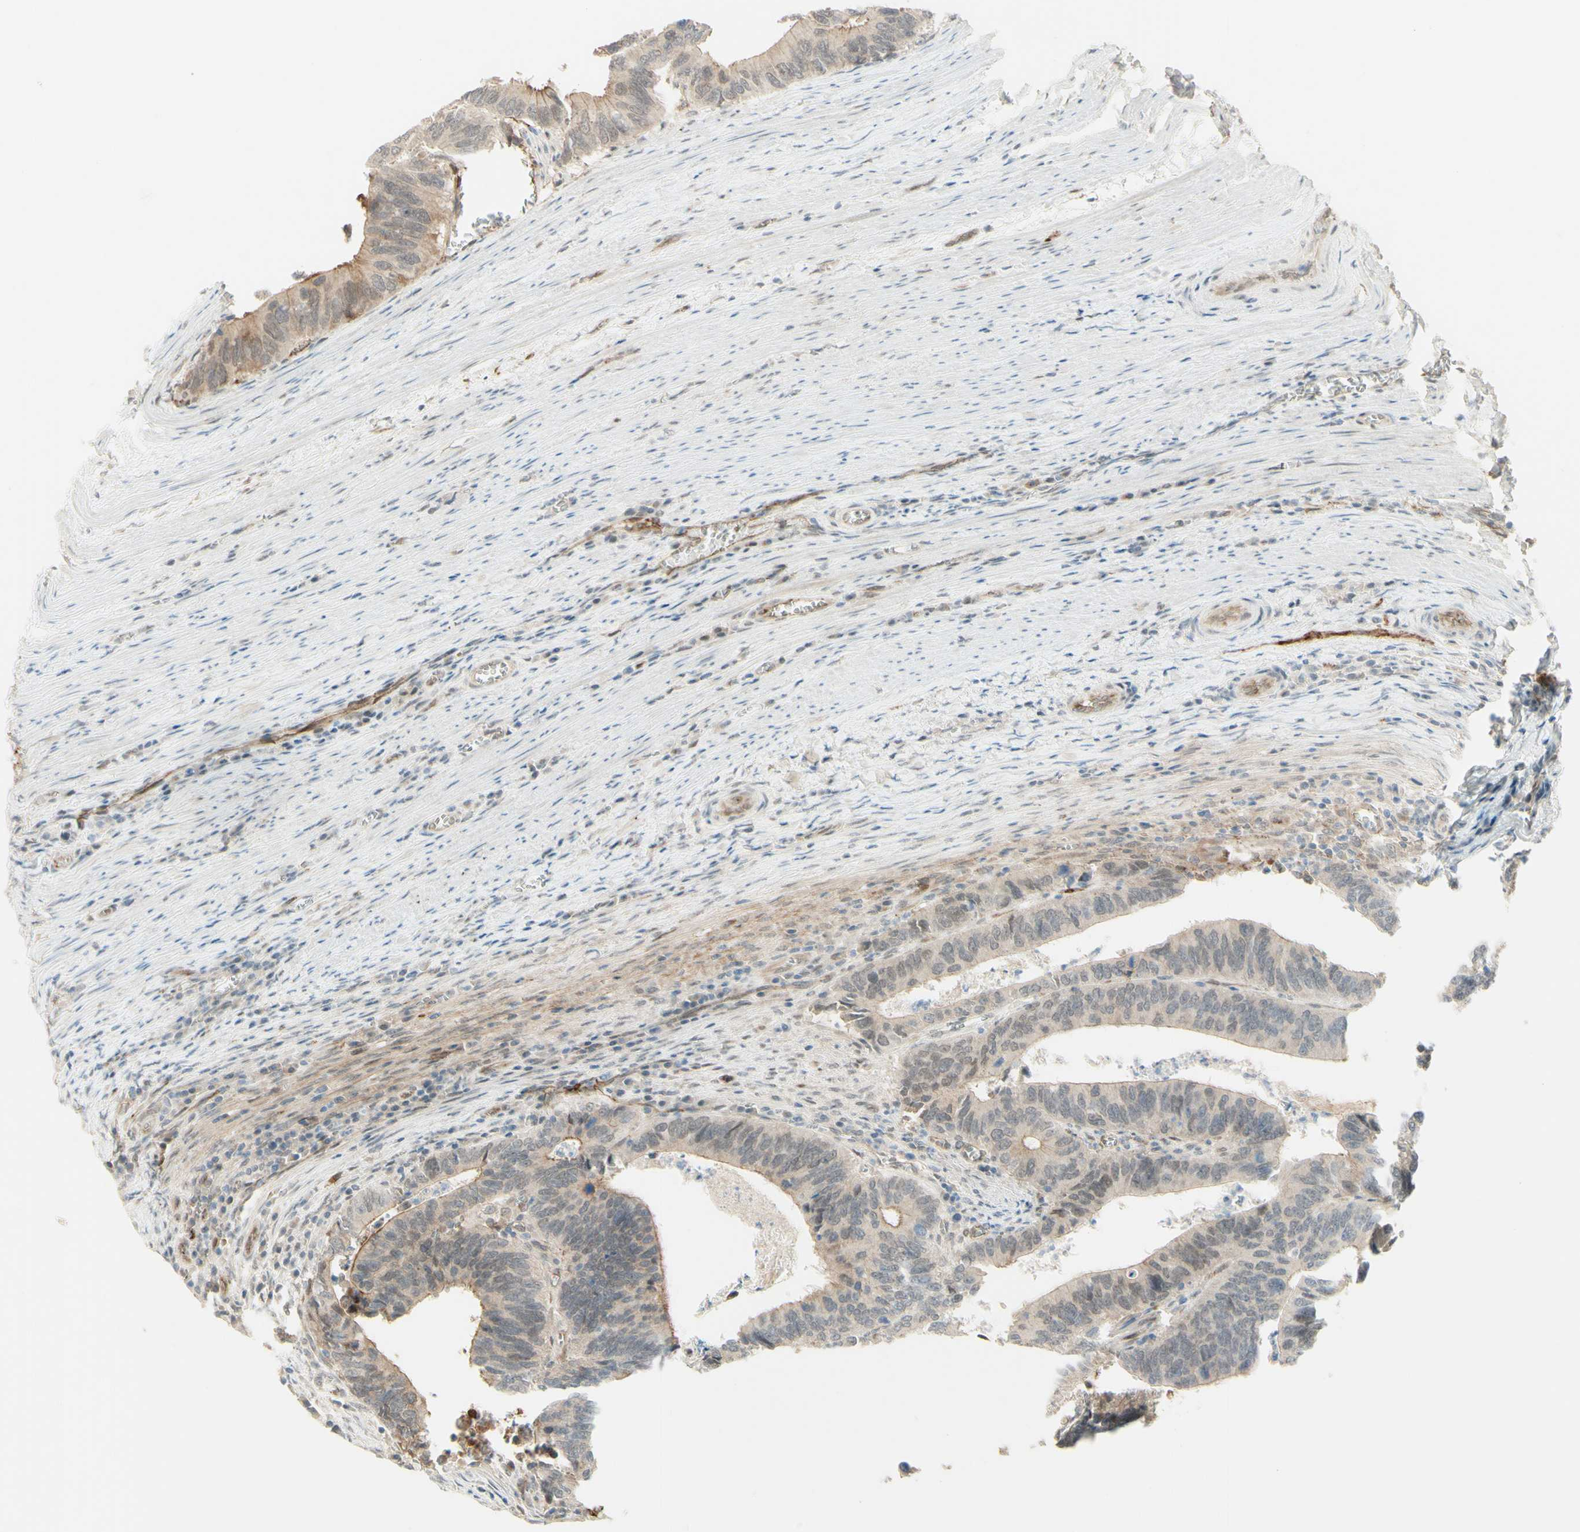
{"staining": {"intensity": "weak", "quantity": "<25%", "location": "cytoplasmic/membranous"}, "tissue": "colorectal cancer", "cell_type": "Tumor cells", "image_type": "cancer", "snomed": [{"axis": "morphology", "description": "Adenocarcinoma, NOS"}, {"axis": "topography", "description": "Colon"}], "caption": "Immunohistochemistry micrograph of neoplastic tissue: colorectal cancer stained with DAB exhibits no significant protein expression in tumor cells.", "gene": "ANGPT2", "patient": {"sex": "male", "age": 72}}